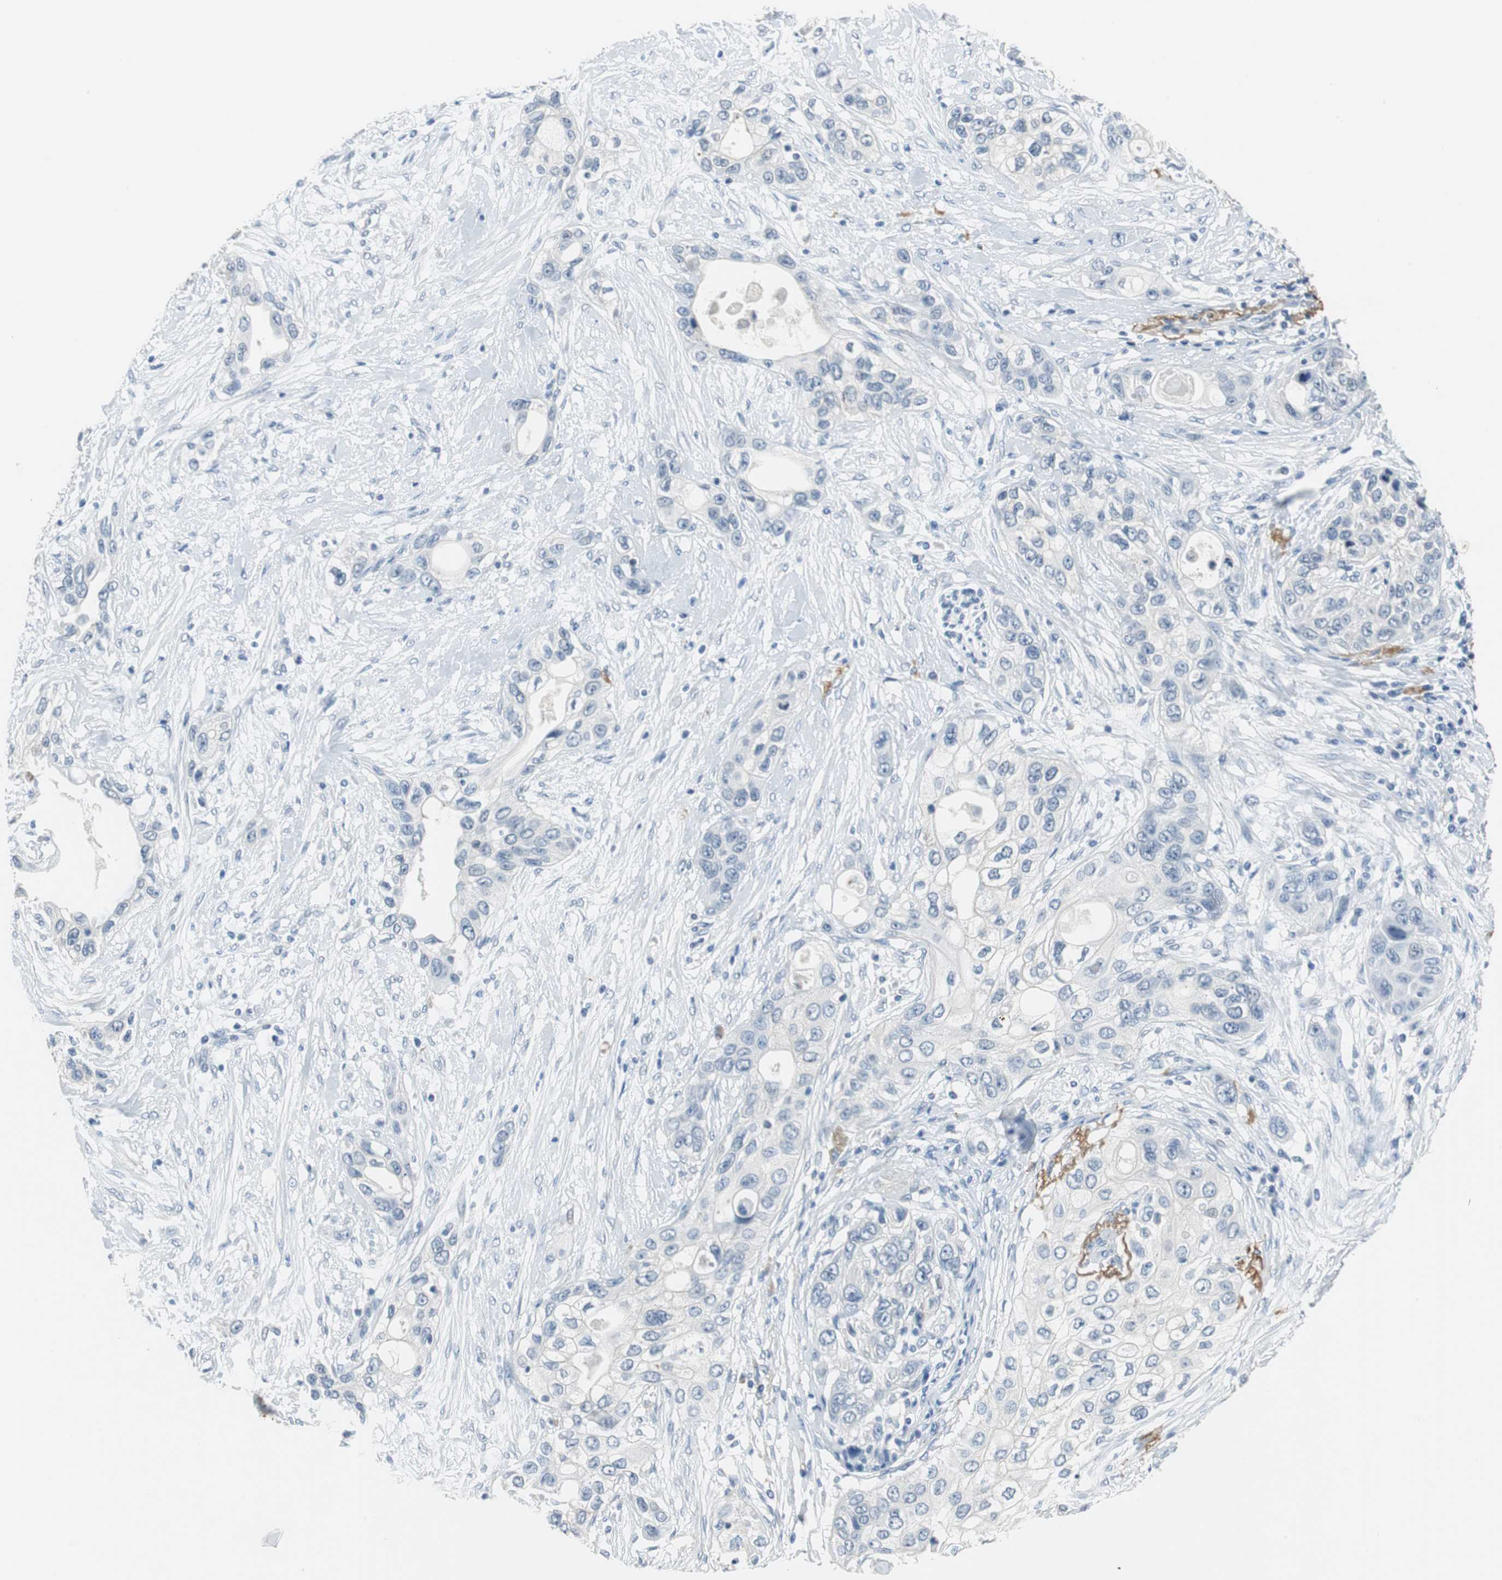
{"staining": {"intensity": "negative", "quantity": "none", "location": "none"}, "tissue": "pancreatic cancer", "cell_type": "Tumor cells", "image_type": "cancer", "snomed": [{"axis": "morphology", "description": "Adenocarcinoma, NOS"}, {"axis": "topography", "description": "Pancreas"}], "caption": "The micrograph displays no staining of tumor cells in pancreatic adenocarcinoma.", "gene": "MUC7", "patient": {"sex": "female", "age": 70}}